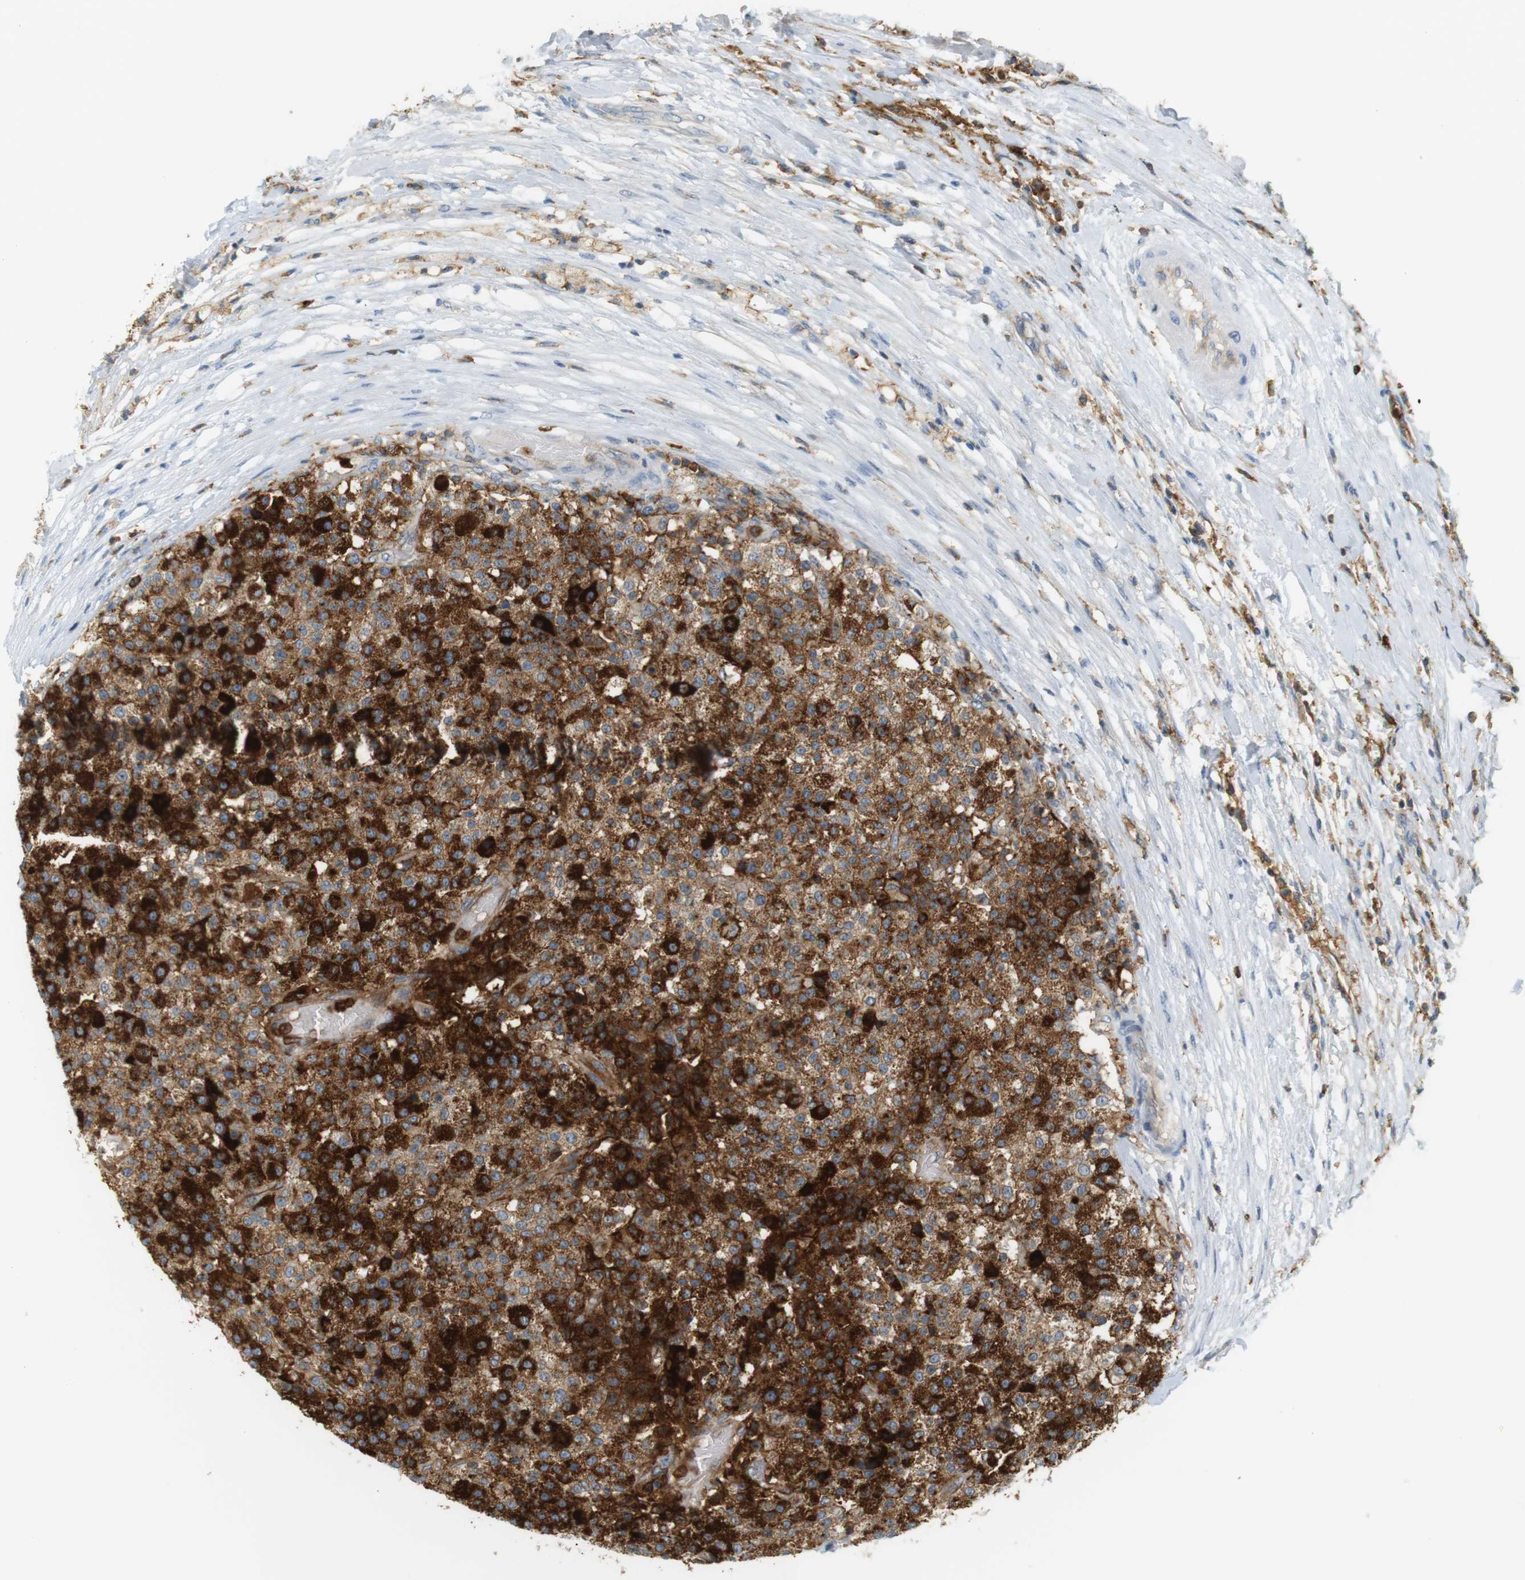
{"staining": {"intensity": "strong", "quantity": ">75%", "location": "cytoplasmic/membranous"}, "tissue": "testis cancer", "cell_type": "Tumor cells", "image_type": "cancer", "snomed": [{"axis": "morphology", "description": "Seminoma, NOS"}, {"axis": "topography", "description": "Testis"}], "caption": "Immunohistochemistry (IHC) photomicrograph of neoplastic tissue: testis cancer stained using immunohistochemistry (IHC) demonstrates high levels of strong protein expression localized specifically in the cytoplasmic/membranous of tumor cells, appearing as a cytoplasmic/membranous brown color.", "gene": "SIRPA", "patient": {"sex": "male", "age": 59}}